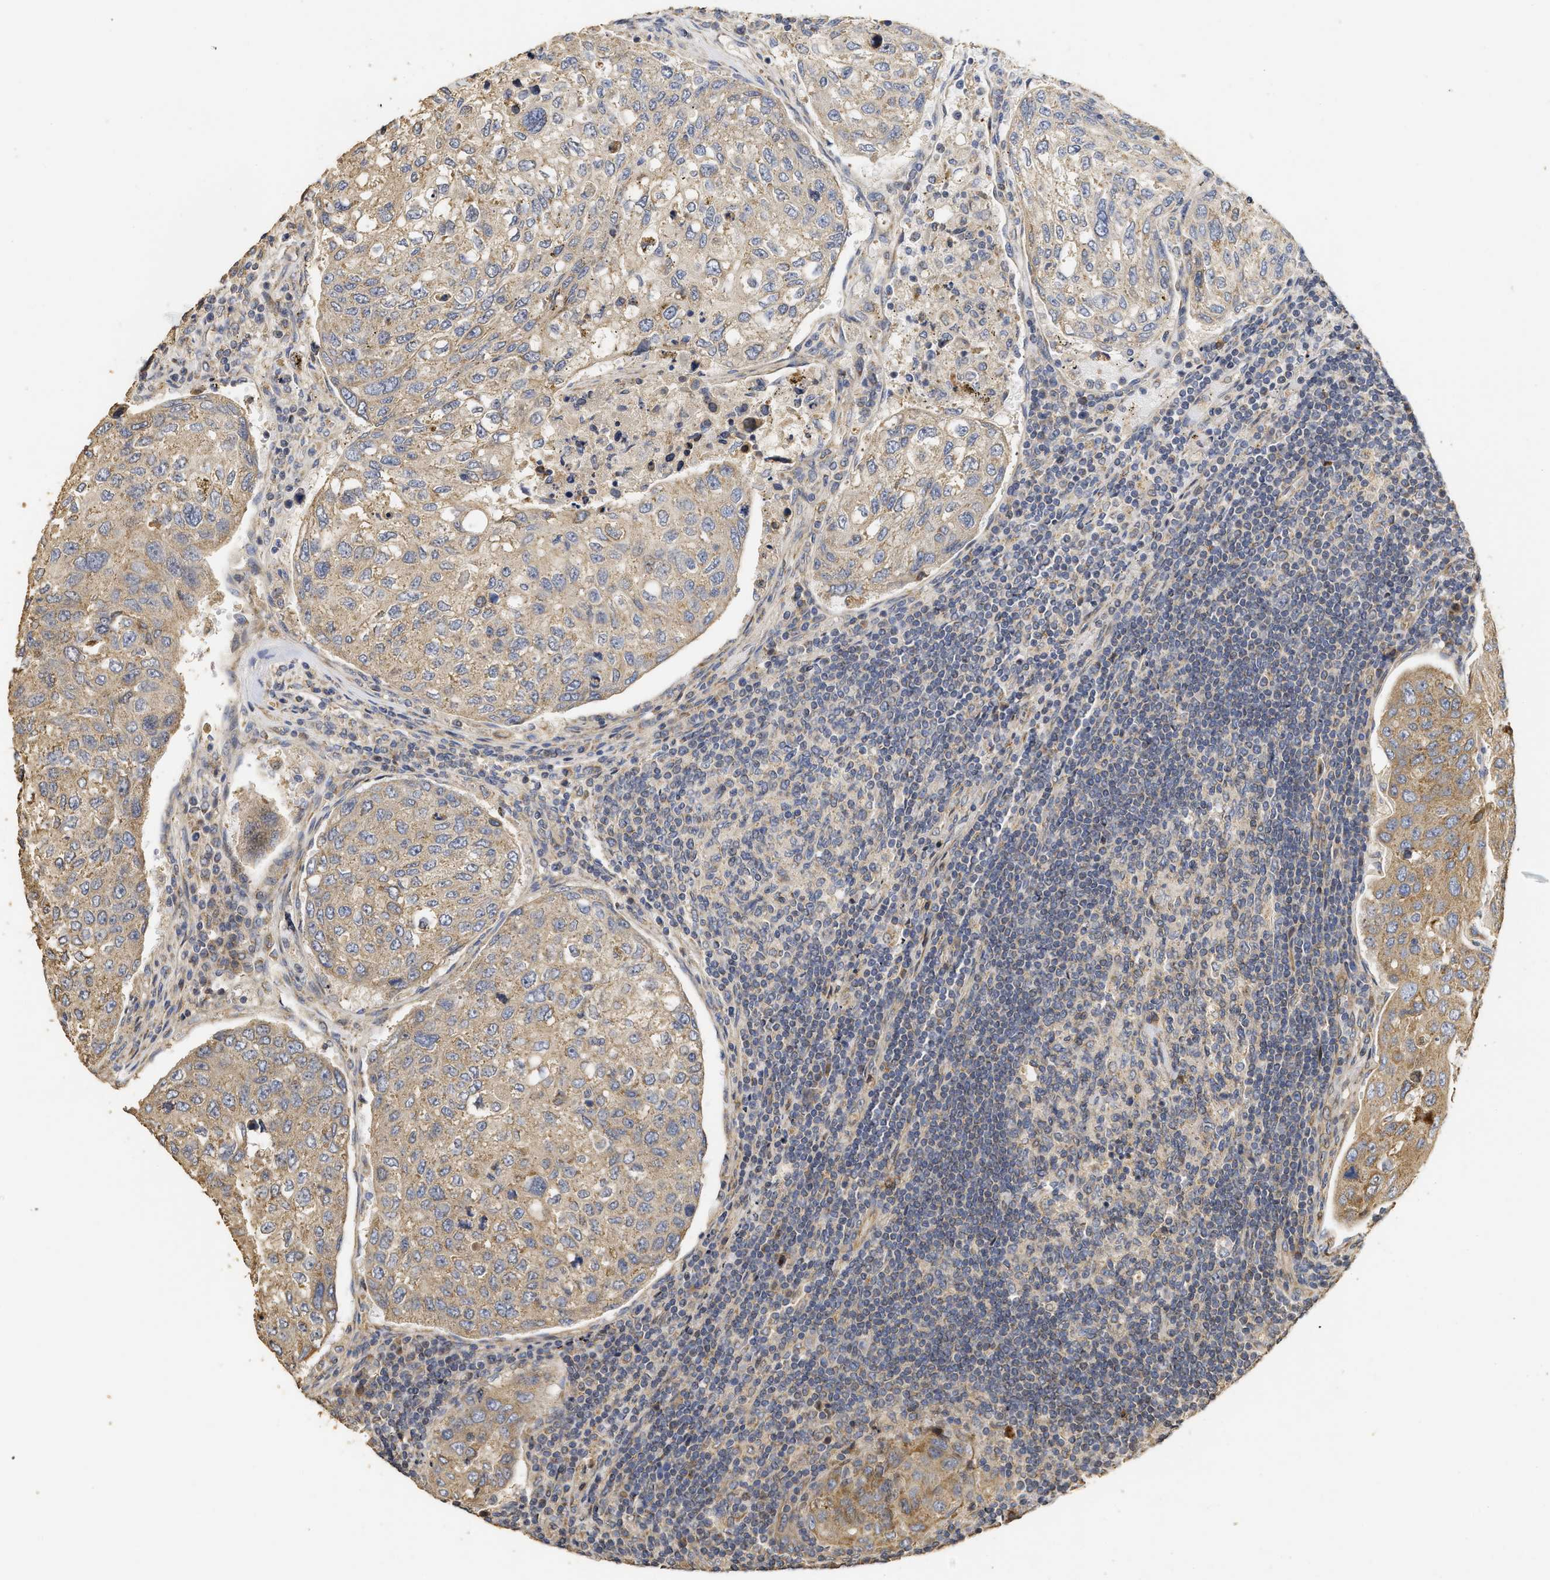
{"staining": {"intensity": "moderate", "quantity": "<25%", "location": "cytoplasmic/membranous"}, "tissue": "urothelial cancer", "cell_type": "Tumor cells", "image_type": "cancer", "snomed": [{"axis": "morphology", "description": "Urothelial carcinoma, High grade"}, {"axis": "topography", "description": "Lymph node"}, {"axis": "topography", "description": "Urinary bladder"}], "caption": "A histopathology image showing moderate cytoplasmic/membranous positivity in approximately <25% of tumor cells in urothelial carcinoma (high-grade), as visualized by brown immunohistochemical staining.", "gene": "NAV1", "patient": {"sex": "male", "age": 51}}